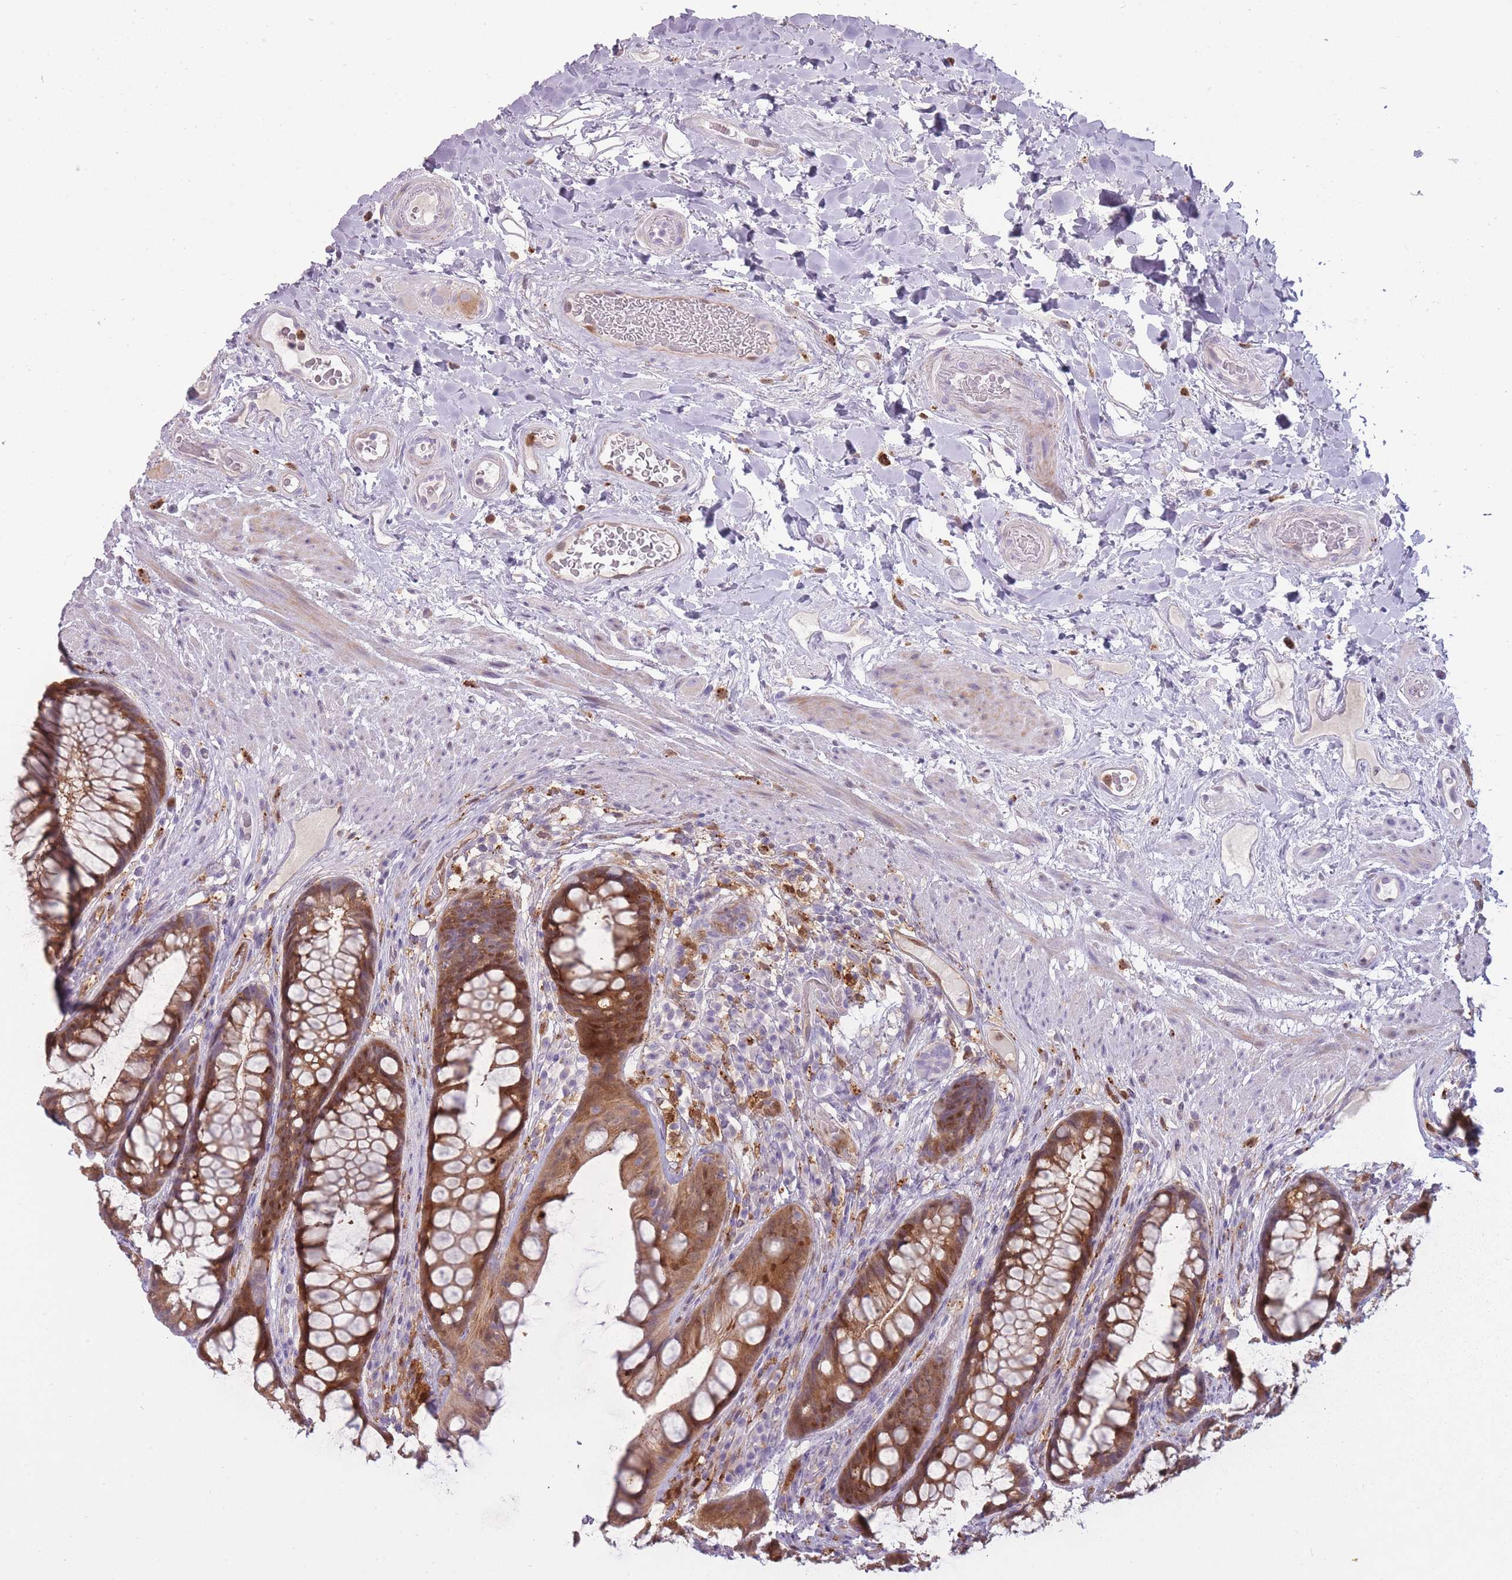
{"staining": {"intensity": "strong", "quantity": ">75%", "location": "cytoplasmic/membranous,nuclear"}, "tissue": "rectum", "cell_type": "Glandular cells", "image_type": "normal", "snomed": [{"axis": "morphology", "description": "Normal tissue, NOS"}, {"axis": "topography", "description": "Rectum"}], "caption": "Immunohistochemistry image of normal rectum: human rectum stained using IHC shows high levels of strong protein expression localized specifically in the cytoplasmic/membranous,nuclear of glandular cells, appearing as a cytoplasmic/membranous,nuclear brown color.", "gene": "LGALS9B", "patient": {"sex": "male", "age": 74}}